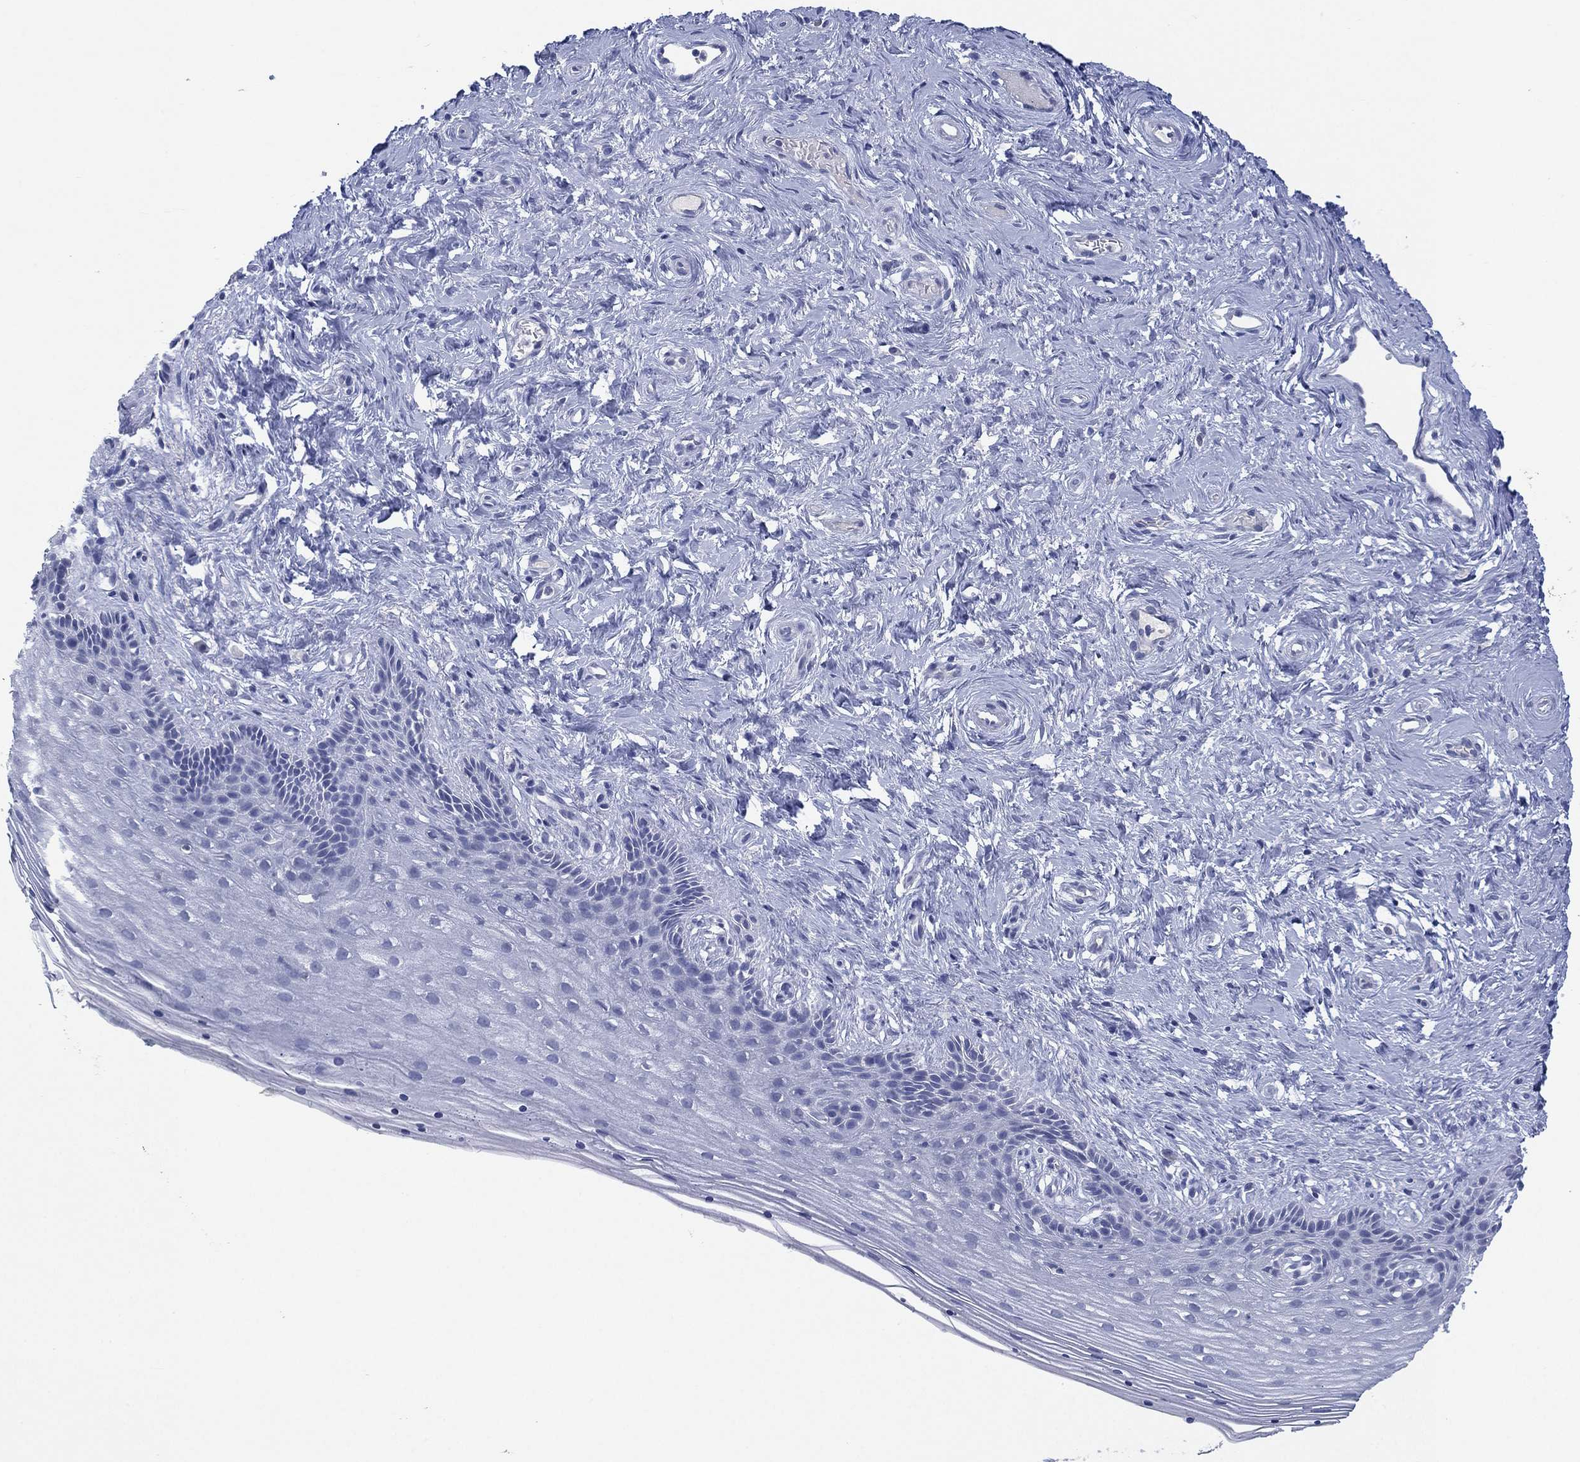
{"staining": {"intensity": "negative", "quantity": "none", "location": "none"}, "tissue": "vagina", "cell_type": "Squamous epithelial cells", "image_type": "normal", "snomed": [{"axis": "morphology", "description": "Normal tissue, NOS"}, {"axis": "topography", "description": "Vagina"}], "caption": "This is an immunohistochemistry micrograph of normal vagina. There is no expression in squamous epithelial cells.", "gene": "KRT35", "patient": {"sex": "female", "age": 45}}